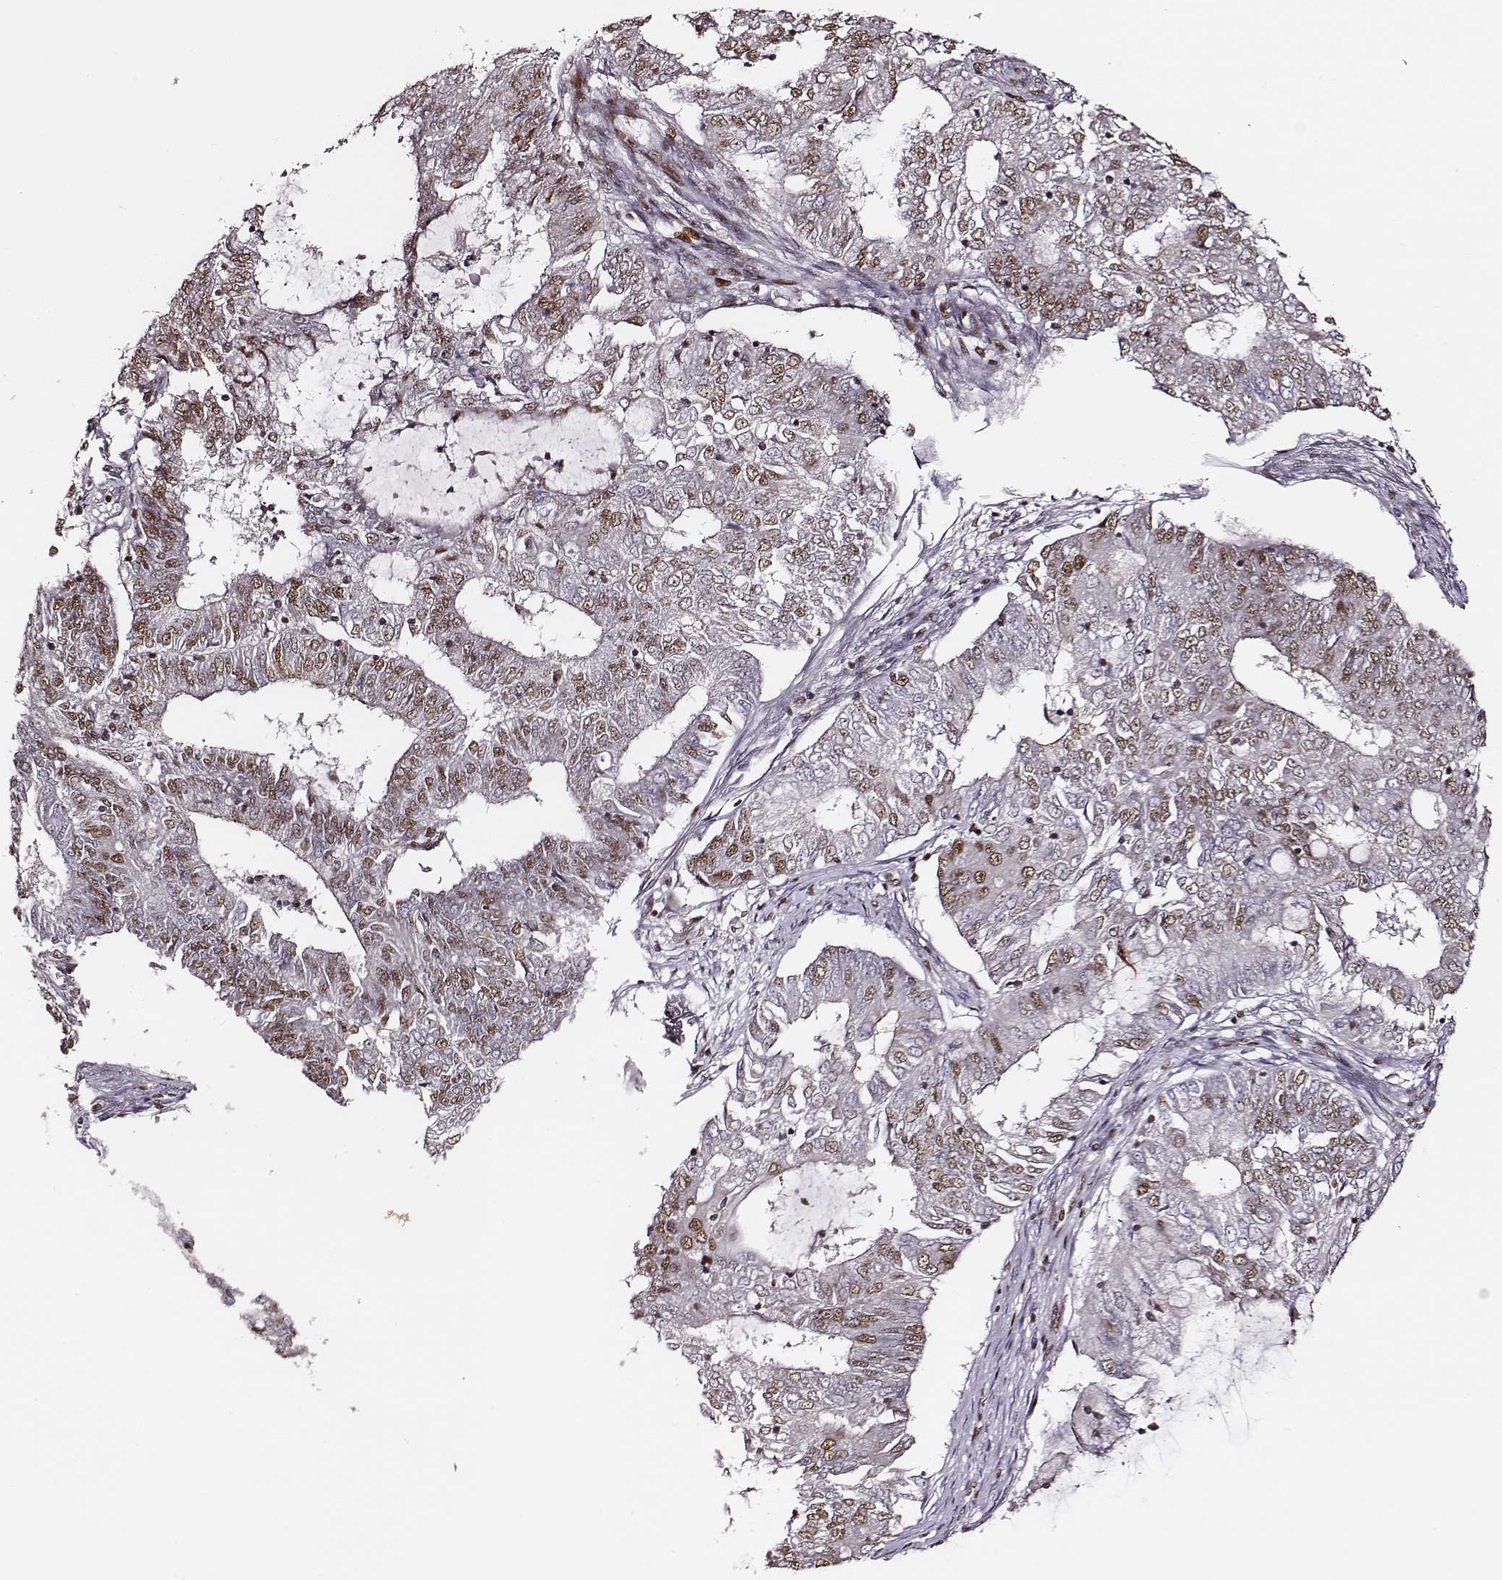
{"staining": {"intensity": "moderate", "quantity": ">75%", "location": "nuclear"}, "tissue": "endometrial cancer", "cell_type": "Tumor cells", "image_type": "cancer", "snomed": [{"axis": "morphology", "description": "Adenocarcinoma, NOS"}, {"axis": "topography", "description": "Endometrium"}], "caption": "Human endometrial adenocarcinoma stained for a protein (brown) exhibits moderate nuclear positive expression in approximately >75% of tumor cells.", "gene": "PPARA", "patient": {"sex": "female", "age": 62}}